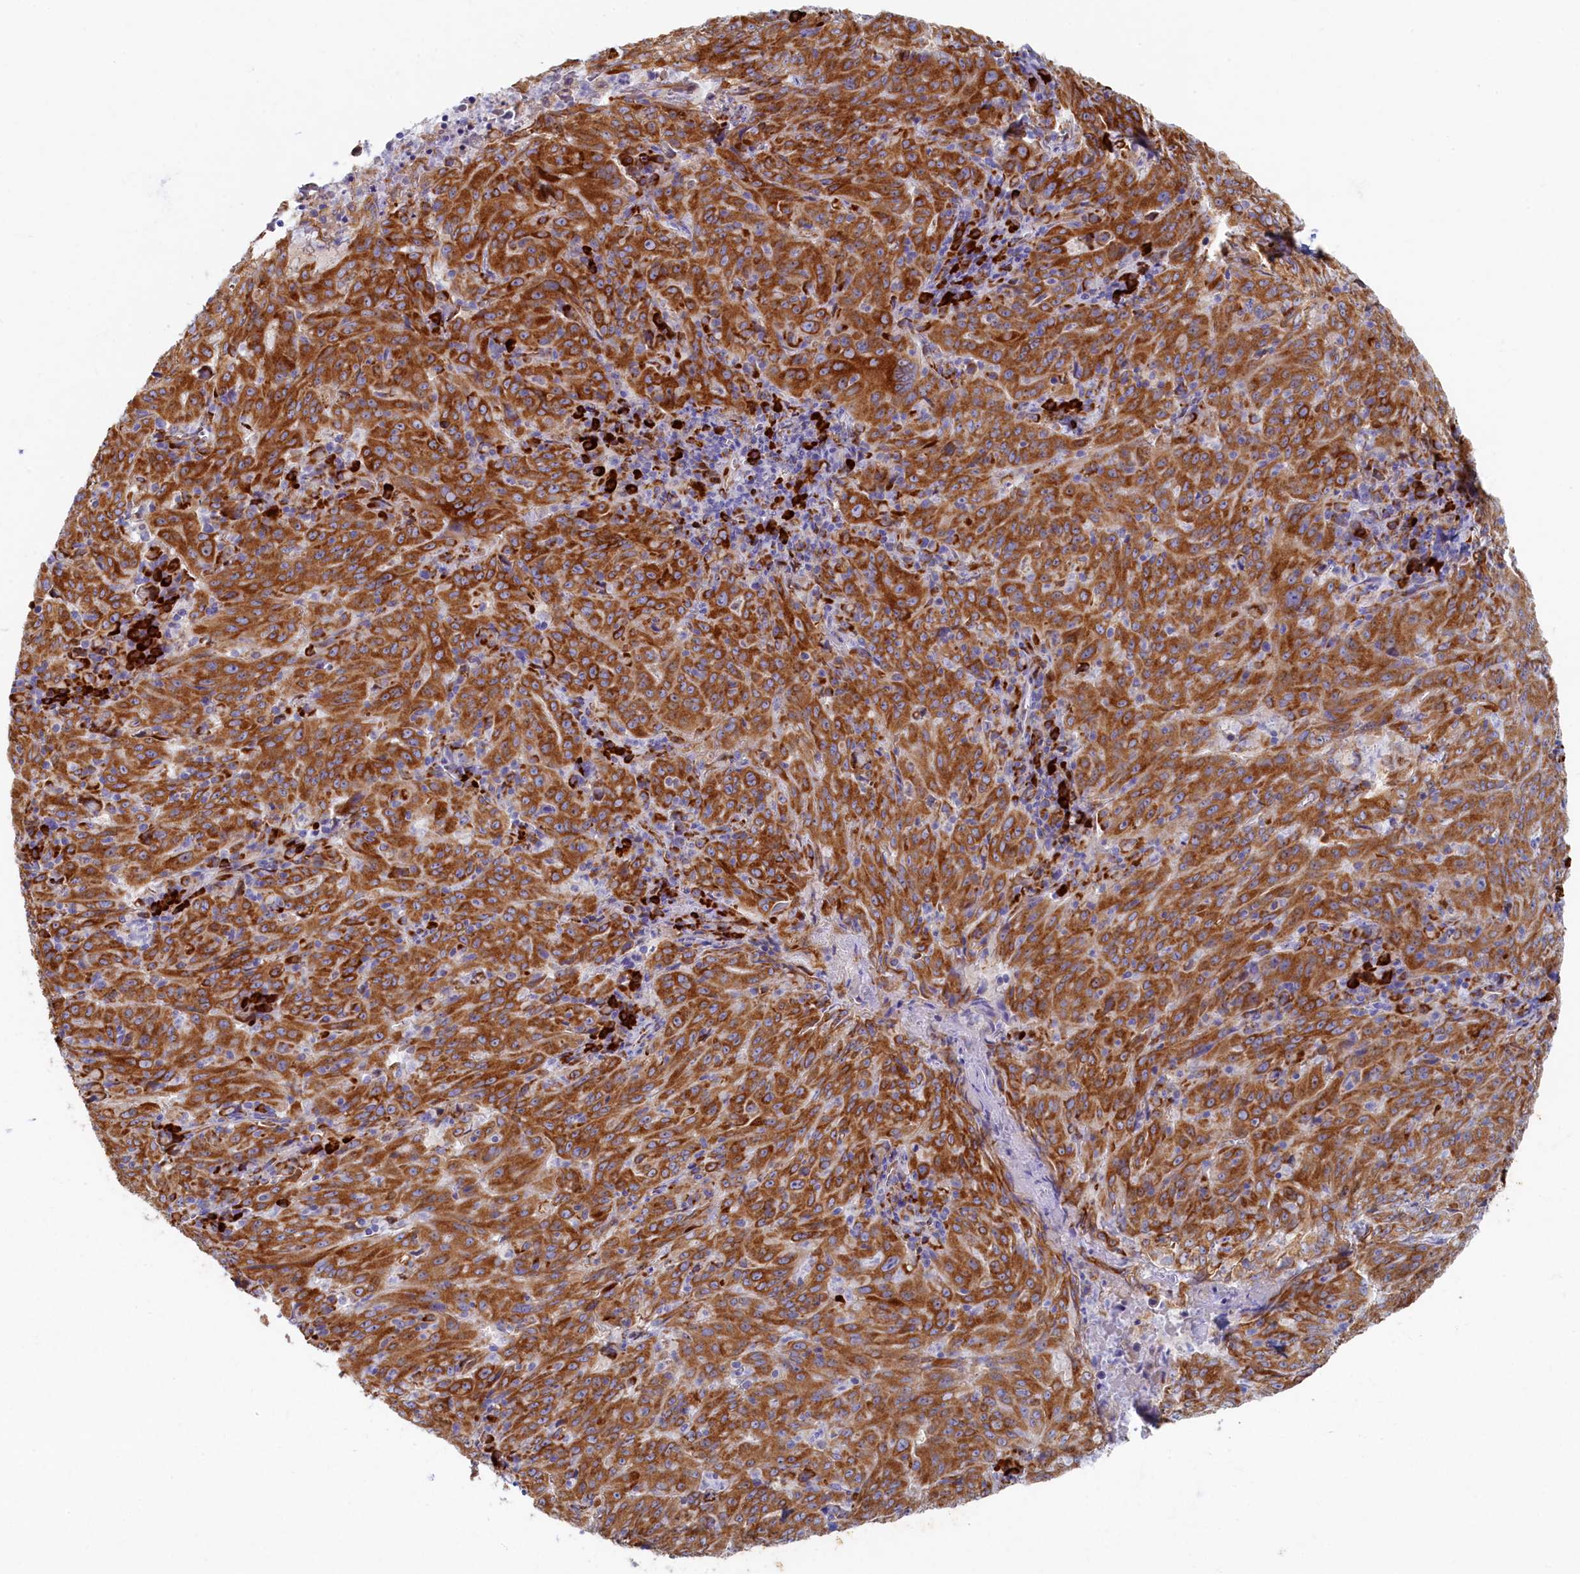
{"staining": {"intensity": "strong", "quantity": ">75%", "location": "cytoplasmic/membranous"}, "tissue": "pancreatic cancer", "cell_type": "Tumor cells", "image_type": "cancer", "snomed": [{"axis": "morphology", "description": "Adenocarcinoma, NOS"}, {"axis": "topography", "description": "Pancreas"}], "caption": "Pancreatic cancer (adenocarcinoma) was stained to show a protein in brown. There is high levels of strong cytoplasmic/membranous staining in approximately >75% of tumor cells.", "gene": "TMEM18", "patient": {"sex": "male", "age": 63}}